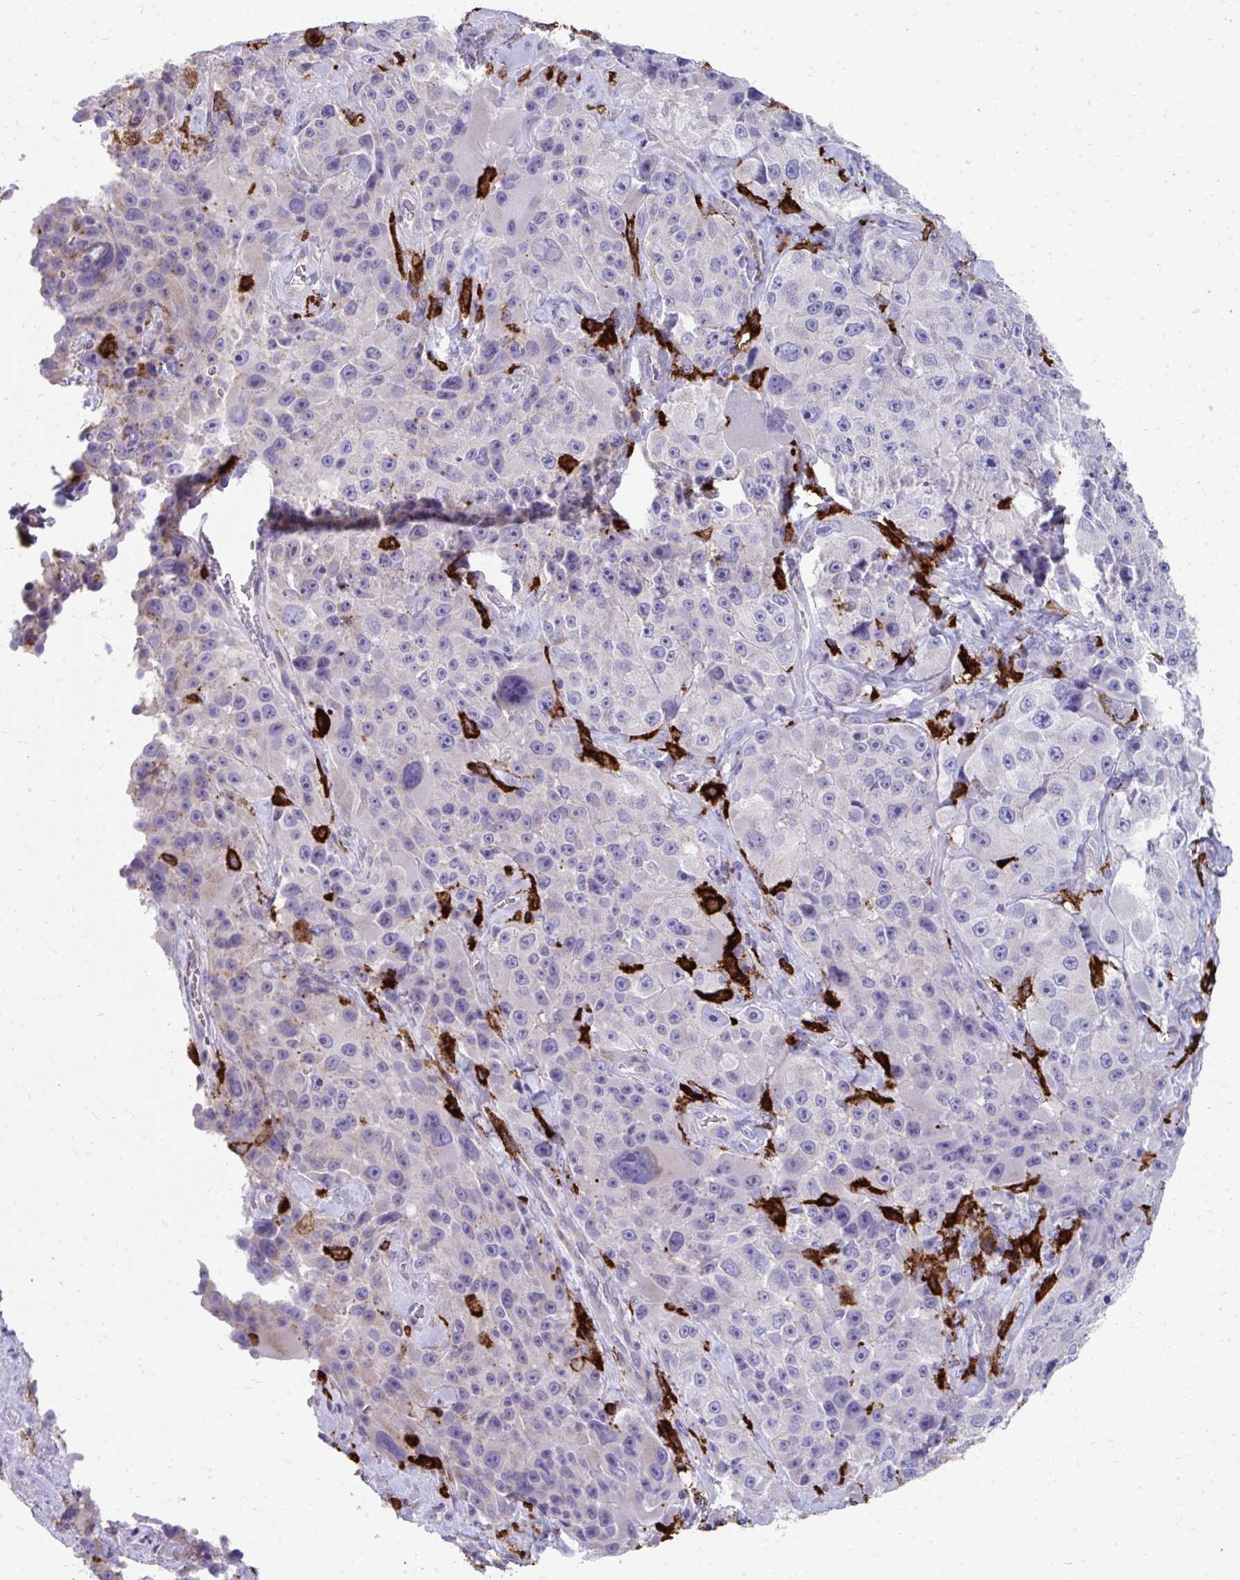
{"staining": {"intensity": "negative", "quantity": "none", "location": "none"}, "tissue": "melanoma", "cell_type": "Tumor cells", "image_type": "cancer", "snomed": [{"axis": "morphology", "description": "Malignant melanoma, Metastatic site"}, {"axis": "topography", "description": "Lymph node"}], "caption": "The micrograph displays no significant expression in tumor cells of malignant melanoma (metastatic site).", "gene": "CD163", "patient": {"sex": "male", "age": 62}}